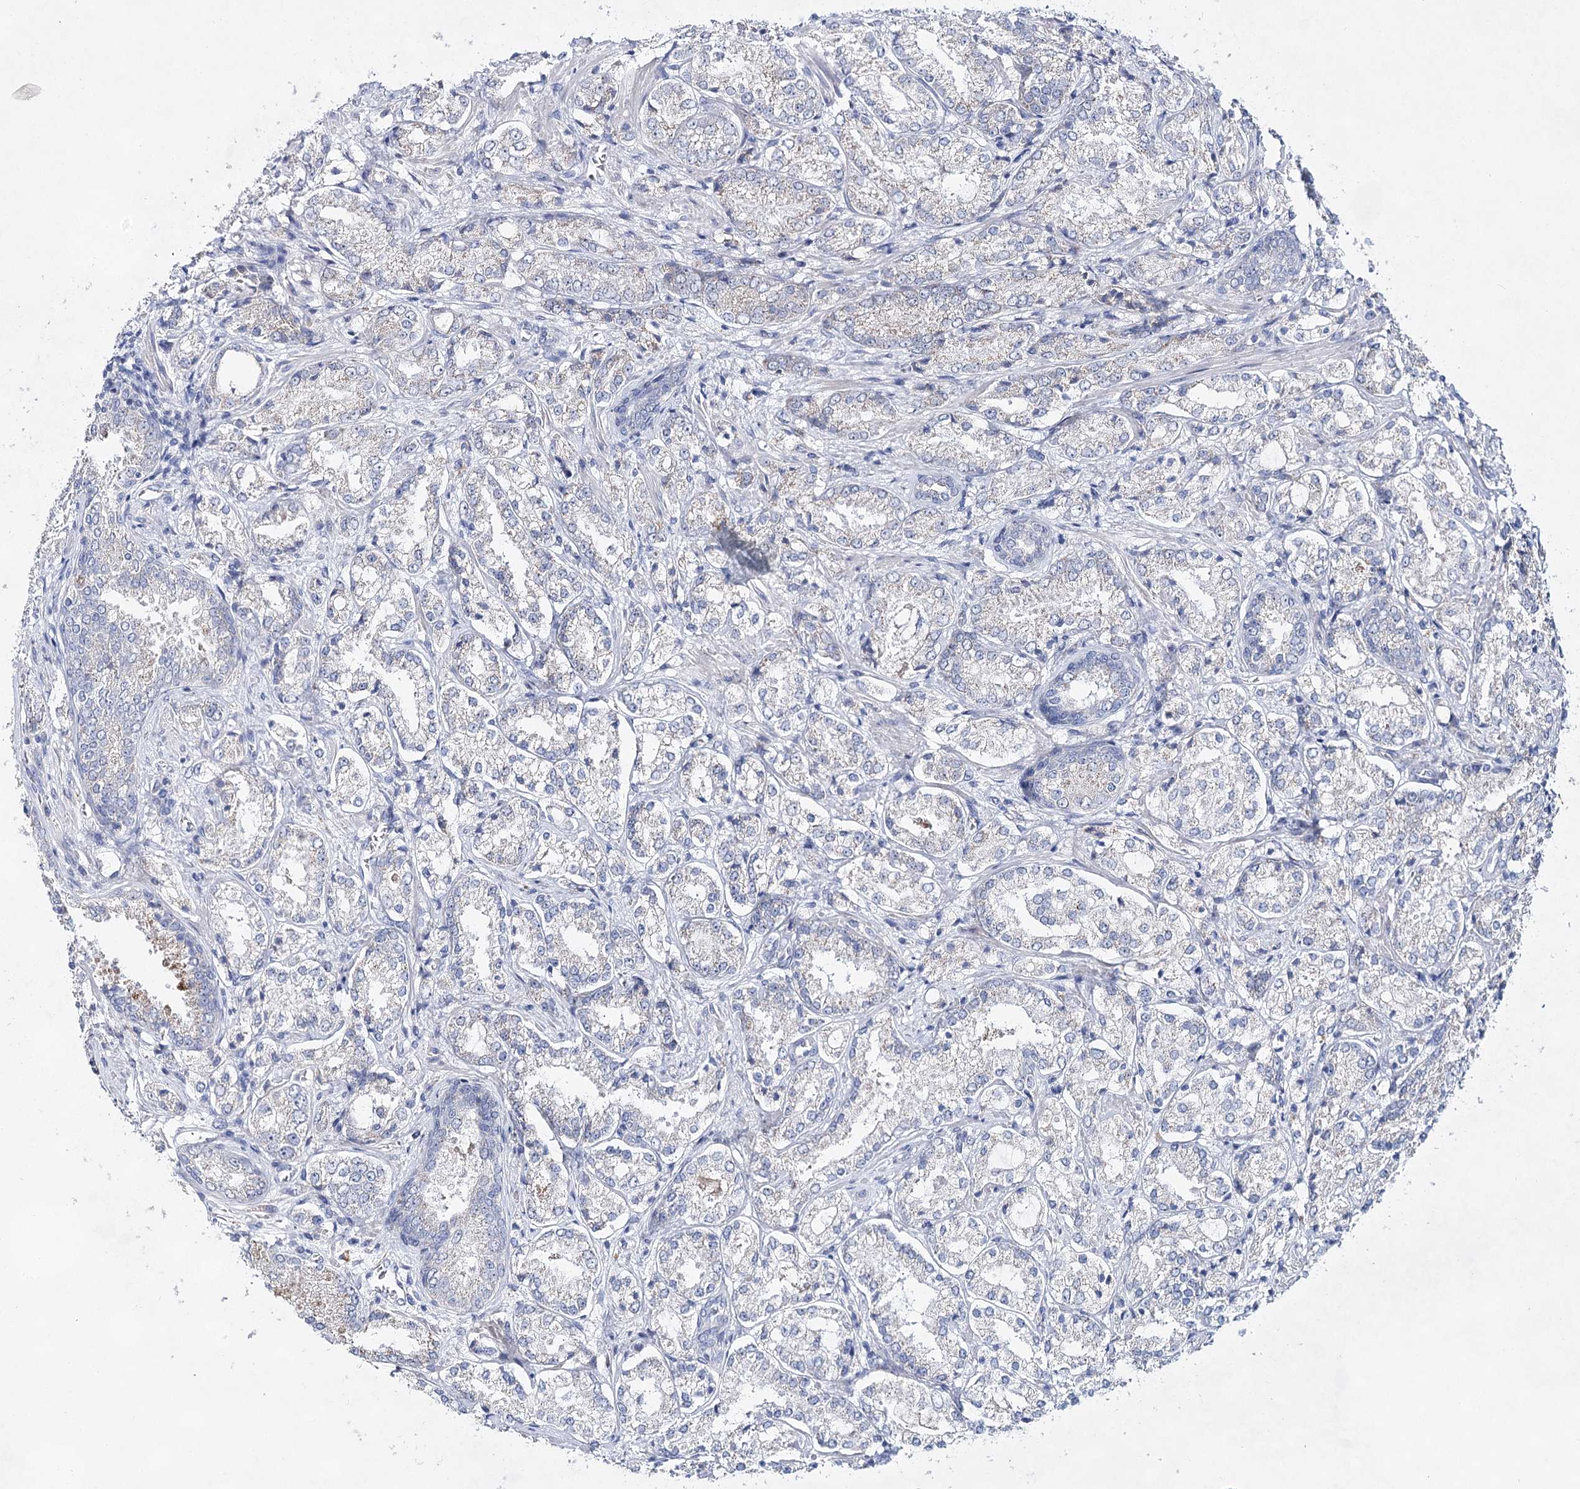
{"staining": {"intensity": "weak", "quantity": "<25%", "location": "cytoplasmic/membranous"}, "tissue": "prostate cancer", "cell_type": "Tumor cells", "image_type": "cancer", "snomed": [{"axis": "morphology", "description": "Adenocarcinoma, Low grade"}, {"axis": "topography", "description": "Prostate"}], "caption": "Protein analysis of prostate cancer (adenocarcinoma (low-grade)) displays no significant staining in tumor cells.", "gene": "BPHL", "patient": {"sex": "male", "age": 74}}